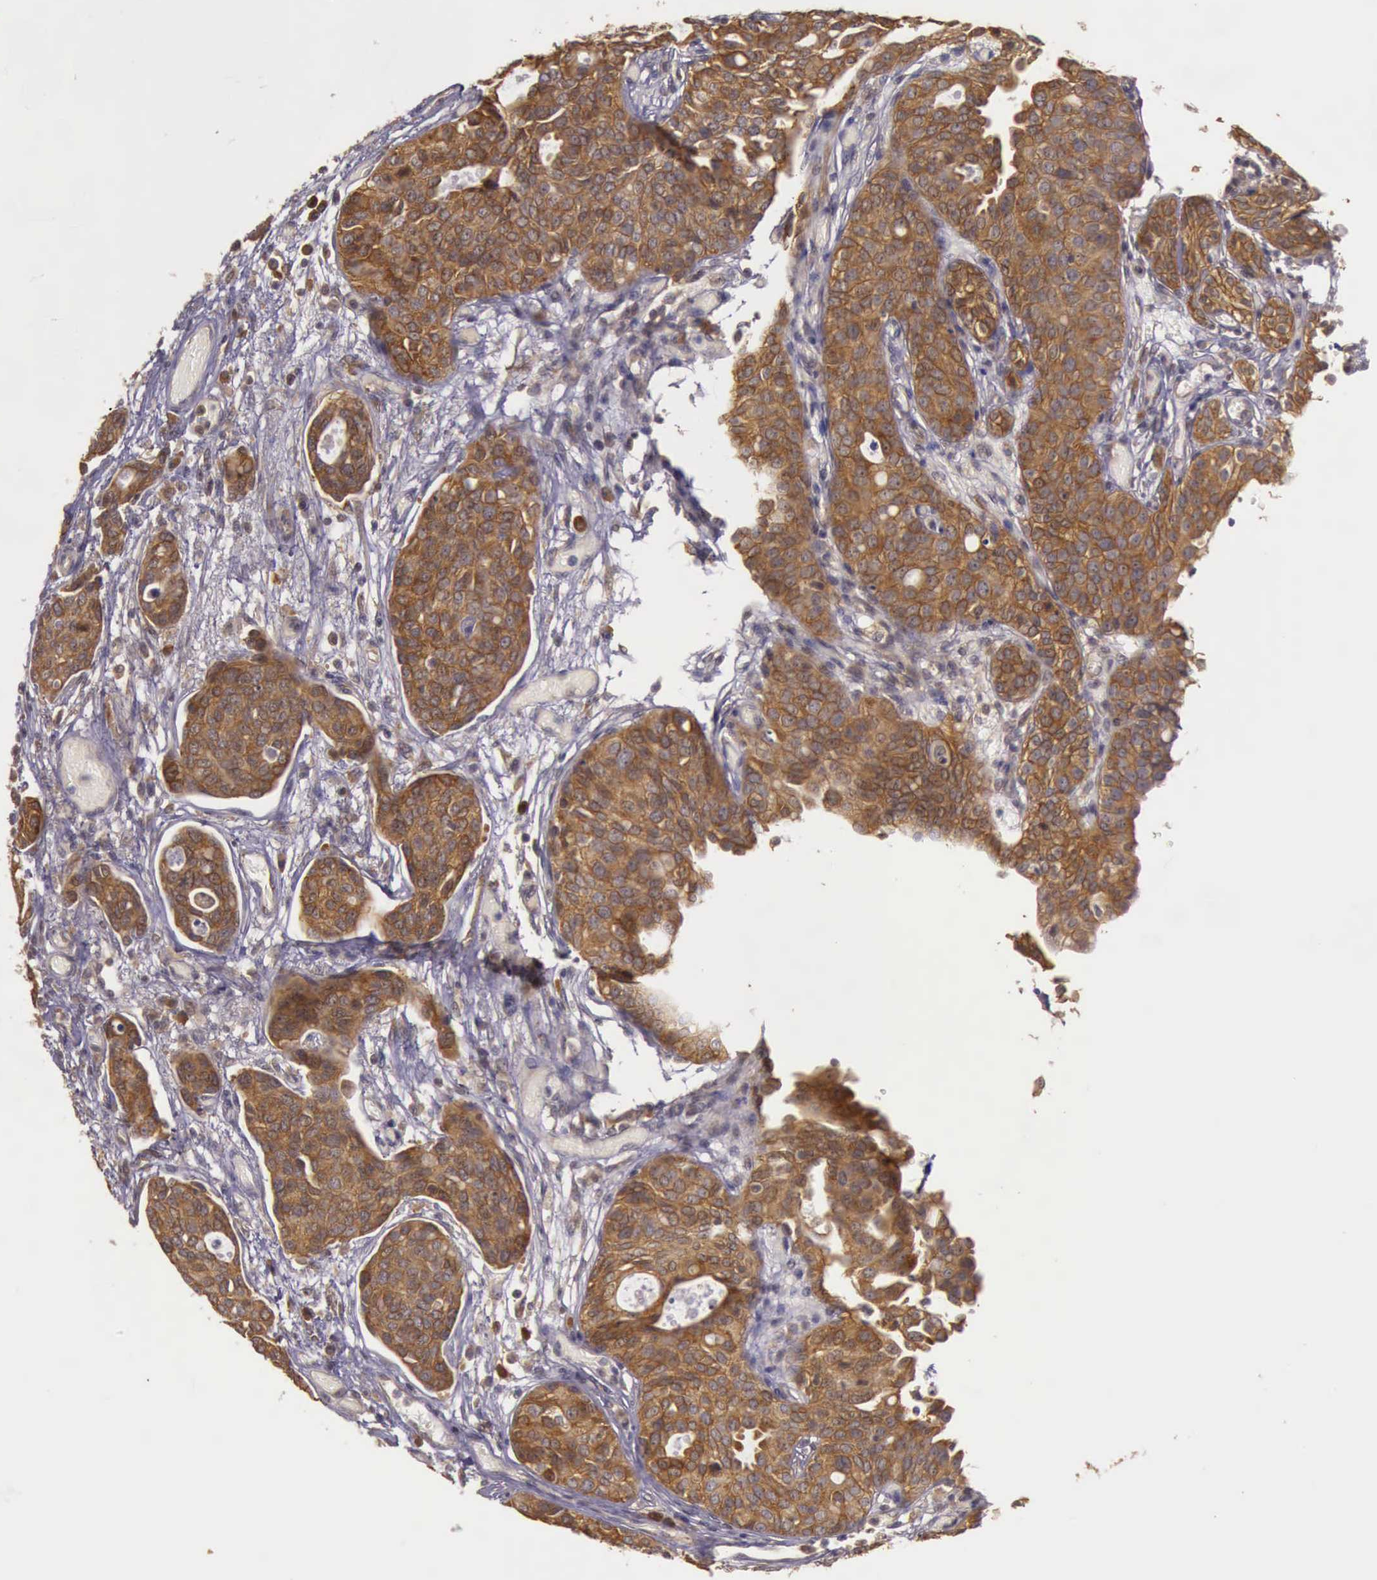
{"staining": {"intensity": "strong", "quantity": ">75%", "location": "cytoplasmic/membranous"}, "tissue": "urothelial cancer", "cell_type": "Tumor cells", "image_type": "cancer", "snomed": [{"axis": "morphology", "description": "Urothelial carcinoma, High grade"}, {"axis": "topography", "description": "Urinary bladder"}], "caption": "A brown stain shows strong cytoplasmic/membranous staining of a protein in human urothelial carcinoma (high-grade) tumor cells.", "gene": "EIF5", "patient": {"sex": "male", "age": 78}}